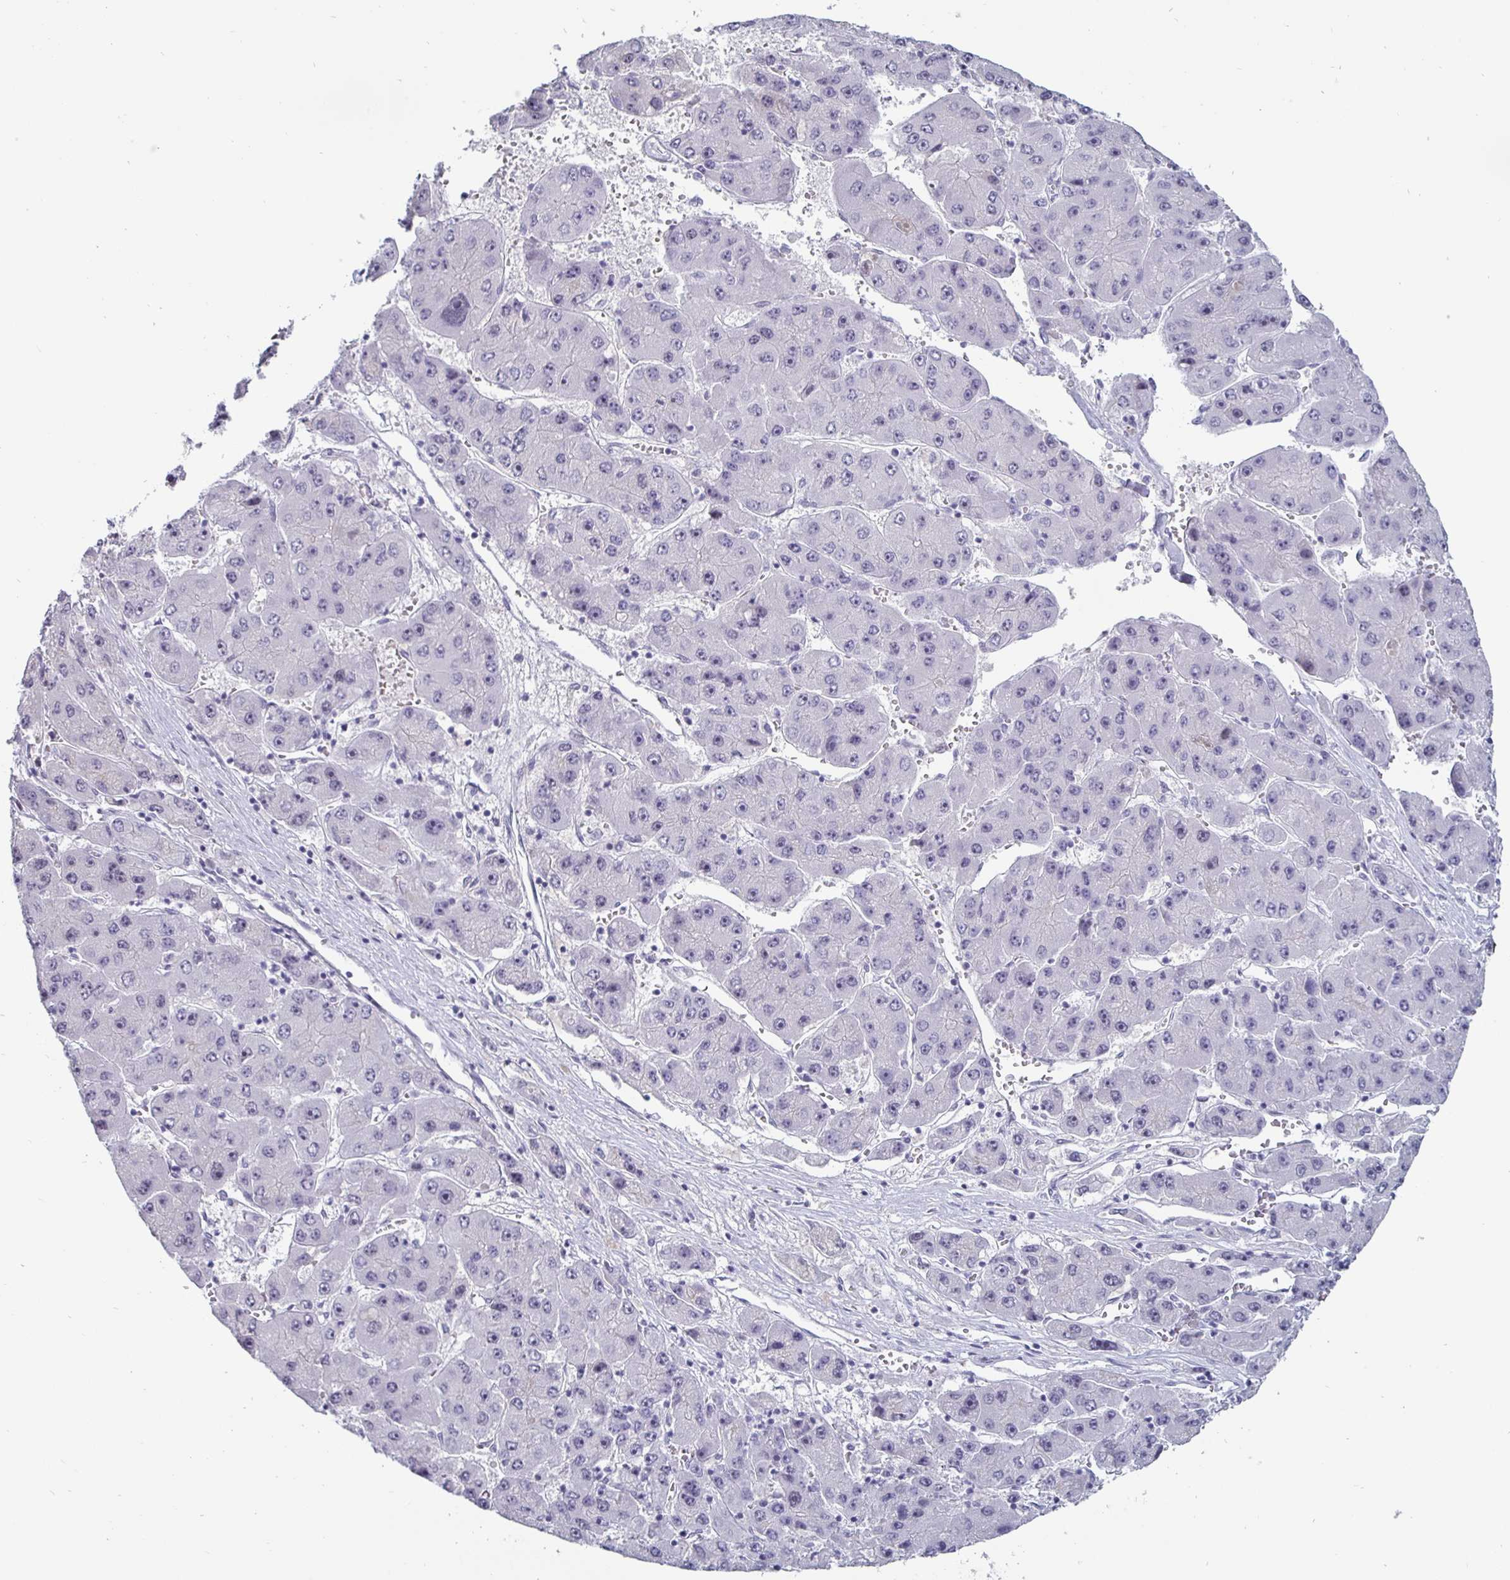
{"staining": {"intensity": "negative", "quantity": "none", "location": "none"}, "tissue": "liver cancer", "cell_type": "Tumor cells", "image_type": "cancer", "snomed": [{"axis": "morphology", "description": "Carcinoma, Hepatocellular, NOS"}, {"axis": "topography", "description": "Liver"}], "caption": "Immunohistochemistry (IHC) image of neoplastic tissue: liver cancer stained with DAB (3,3'-diaminobenzidine) exhibits no significant protein expression in tumor cells.", "gene": "OOSP2", "patient": {"sex": "female", "age": 61}}